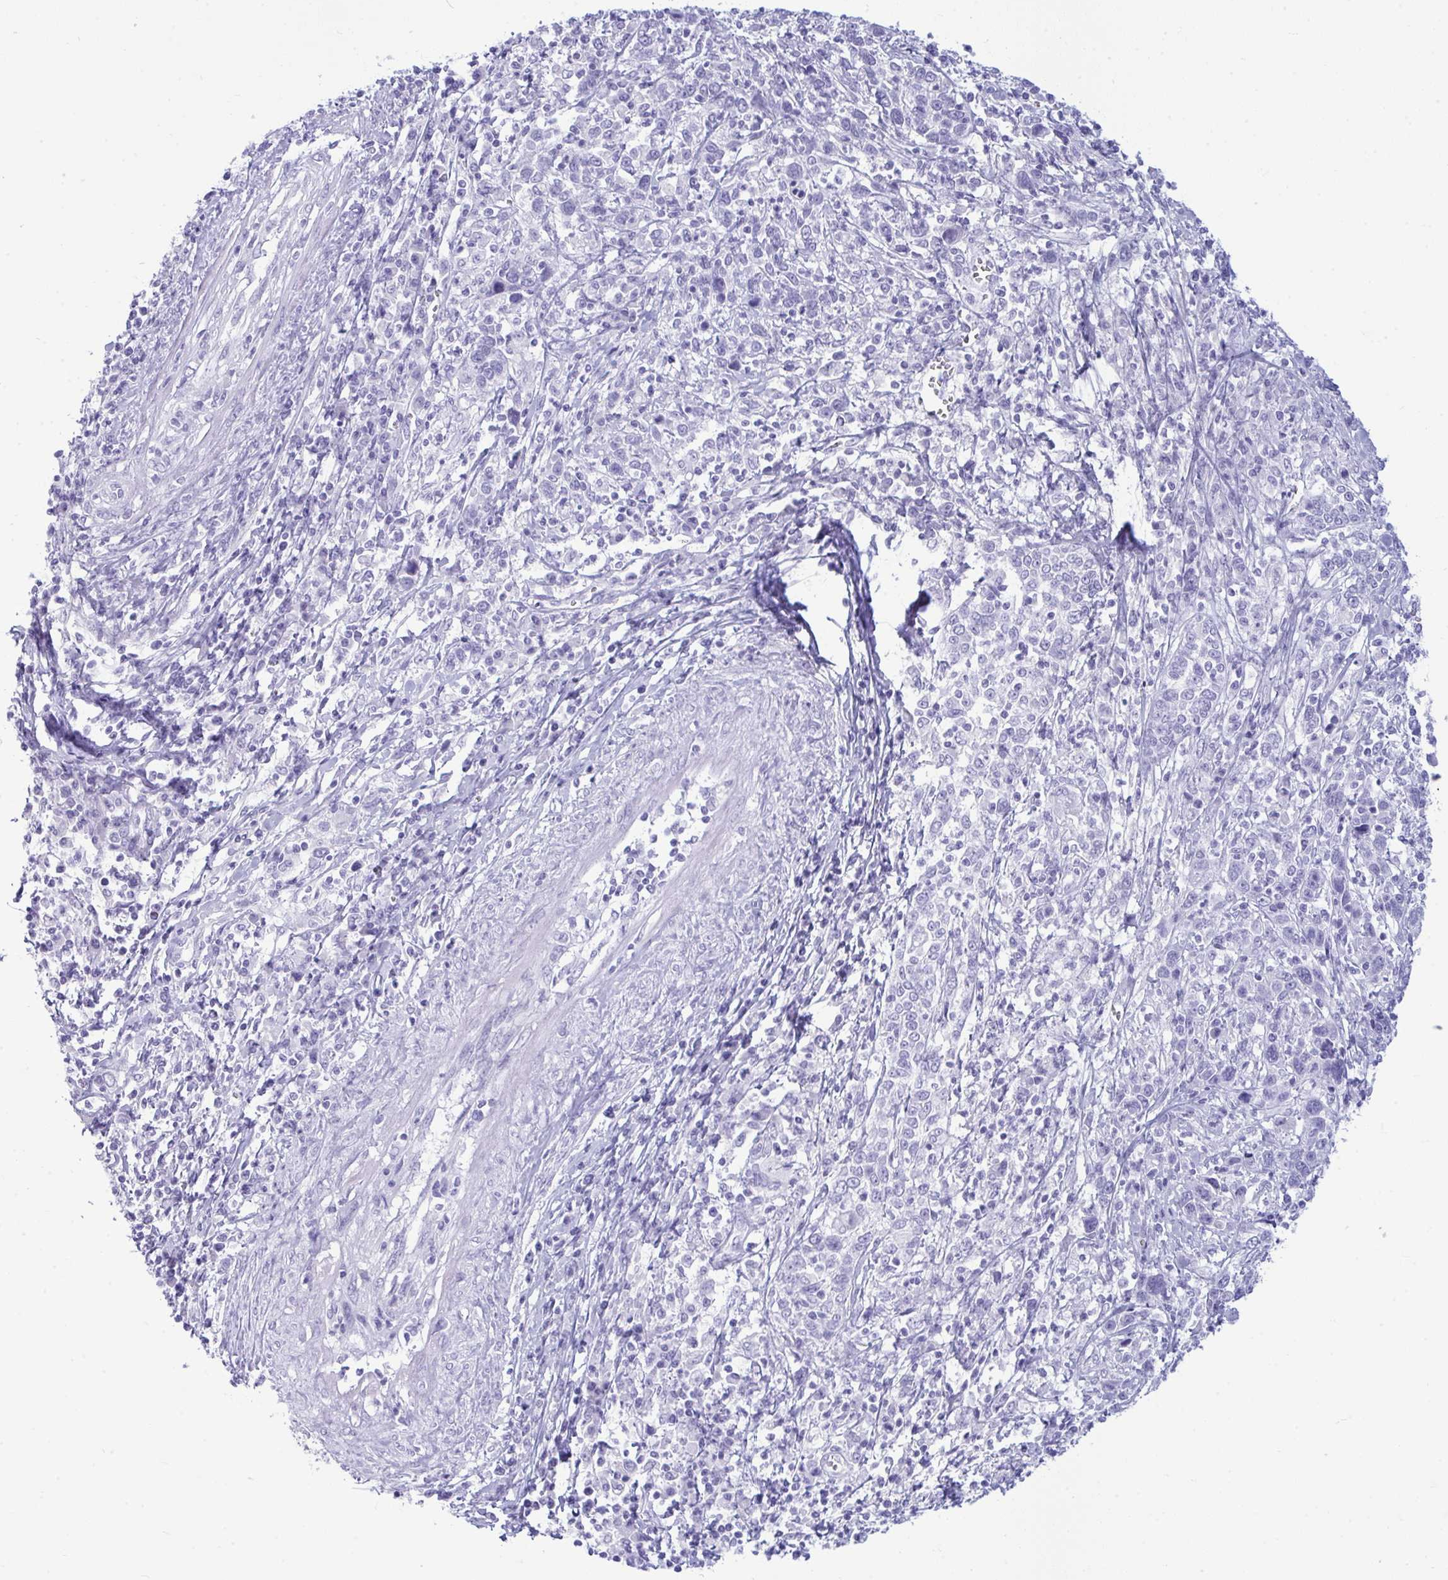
{"staining": {"intensity": "negative", "quantity": "none", "location": "none"}, "tissue": "cervical cancer", "cell_type": "Tumor cells", "image_type": "cancer", "snomed": [{"axis": "morphology", "description": "Squamous cell carcinoma, NOS"}, {"axis": "topography", "description": "Cervix"}], "caption": "Image shows no protein staining in tumor cells of squamous cell carcinoma (cervical) tissue. (Stains: DAB immunohistochemistry (IHC) with hematoxylin counter stain, Microscopy: brightfield microscopy at high magnification).", "gene": "ANKRD60", "patient": {"sex": "female", "age": 46}}